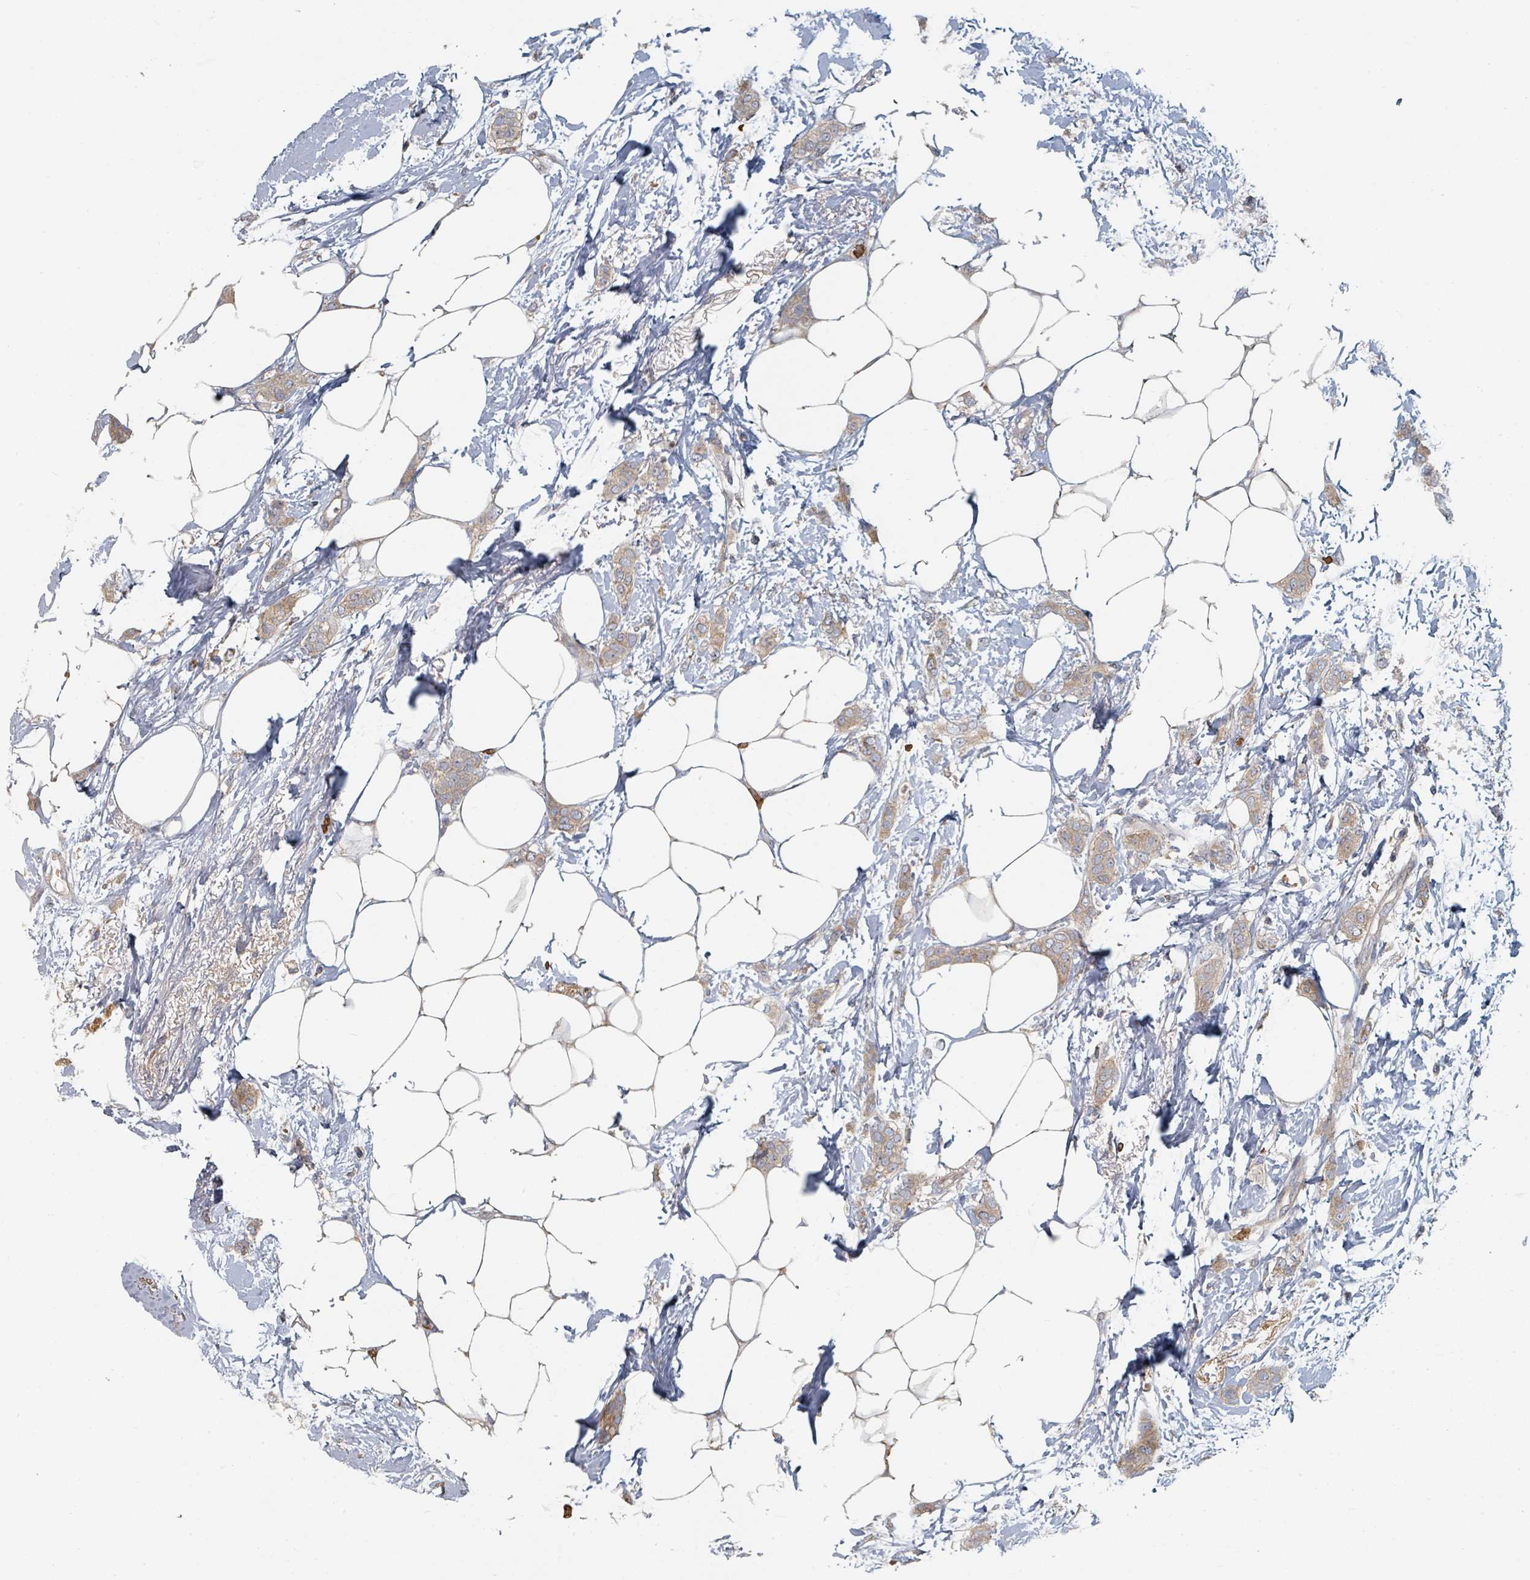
{"staining": {"intensity": "weak", "quantity": "25%-75%", "location": "cytoplasmic/membranous"}, "tissue": "breast cancer", "cell_type": "Tumor cells", "image_type": "cancer", "snomed": [{"axis": "morphology", "description": "Duct carcinoma"}, {"axis": "topography", "description": "Breast"}], "caption": "Protein staining shows weak cytoplasmic/membranous staining in about 25%-75% of tumor cells in breast invasive ductal carcinoma.", "gene": "TRPC4AP", "patient": {"sex": "female", "age": 72}}